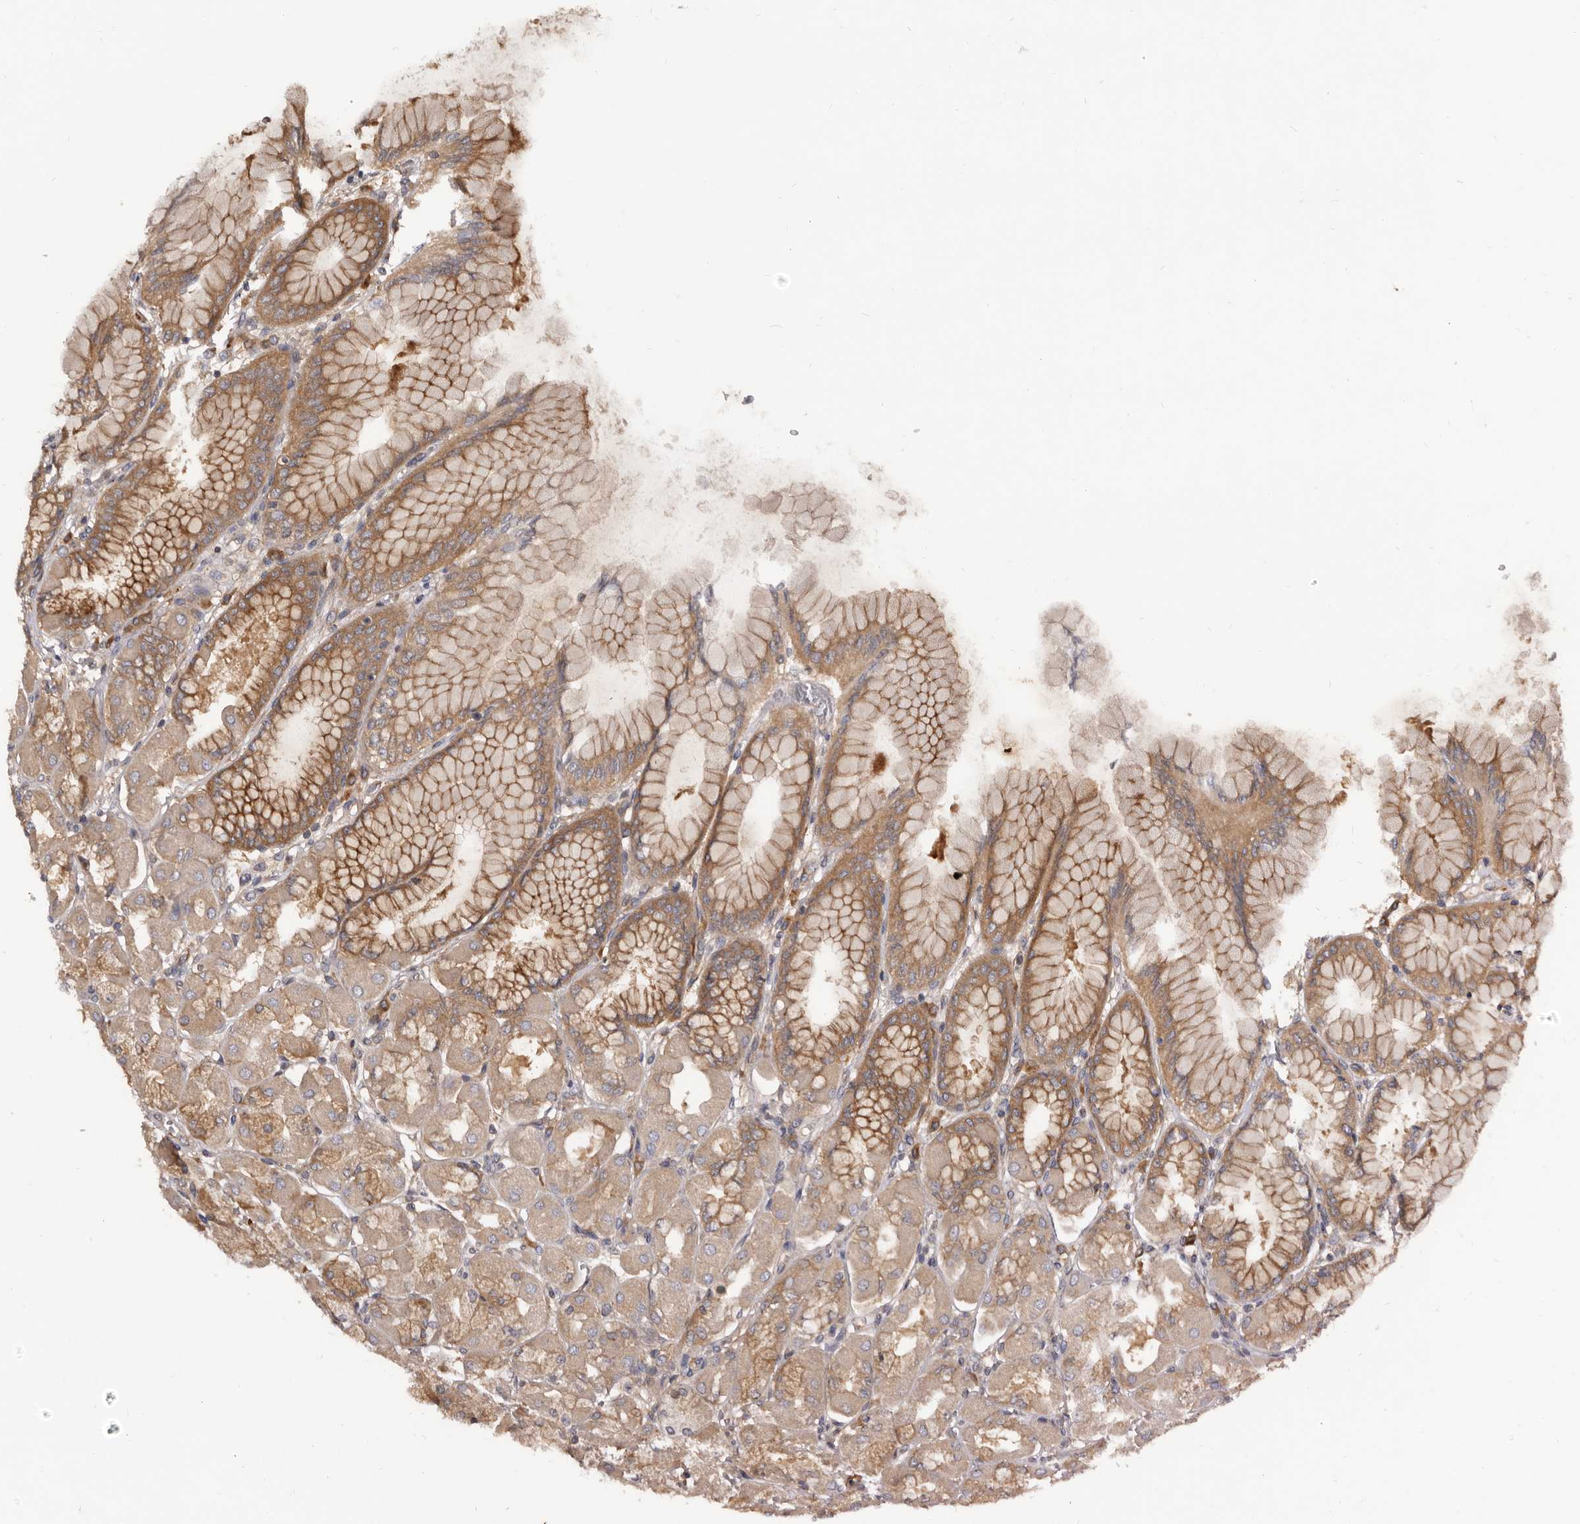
{"staining": {"intensity": "strong", "quantity": ">75%", "location": "cytoplasmic/membranous"}, "tissue": "stomach", "cell_type": "Glandular cells", "image_type": "normal", "snomed": [{"axis": "morphology", "description": "Normal tissue, NOS"}, {"axis": "topography", "description": "Stomach, upper"}], "caption": "IHC of benign stomach shows high levels of strong cytoplasmic/membranous staining in about >75% of glandular cells.", "gene": "ADAMTS20", "patient": {"sex": "female", "age": 56}}